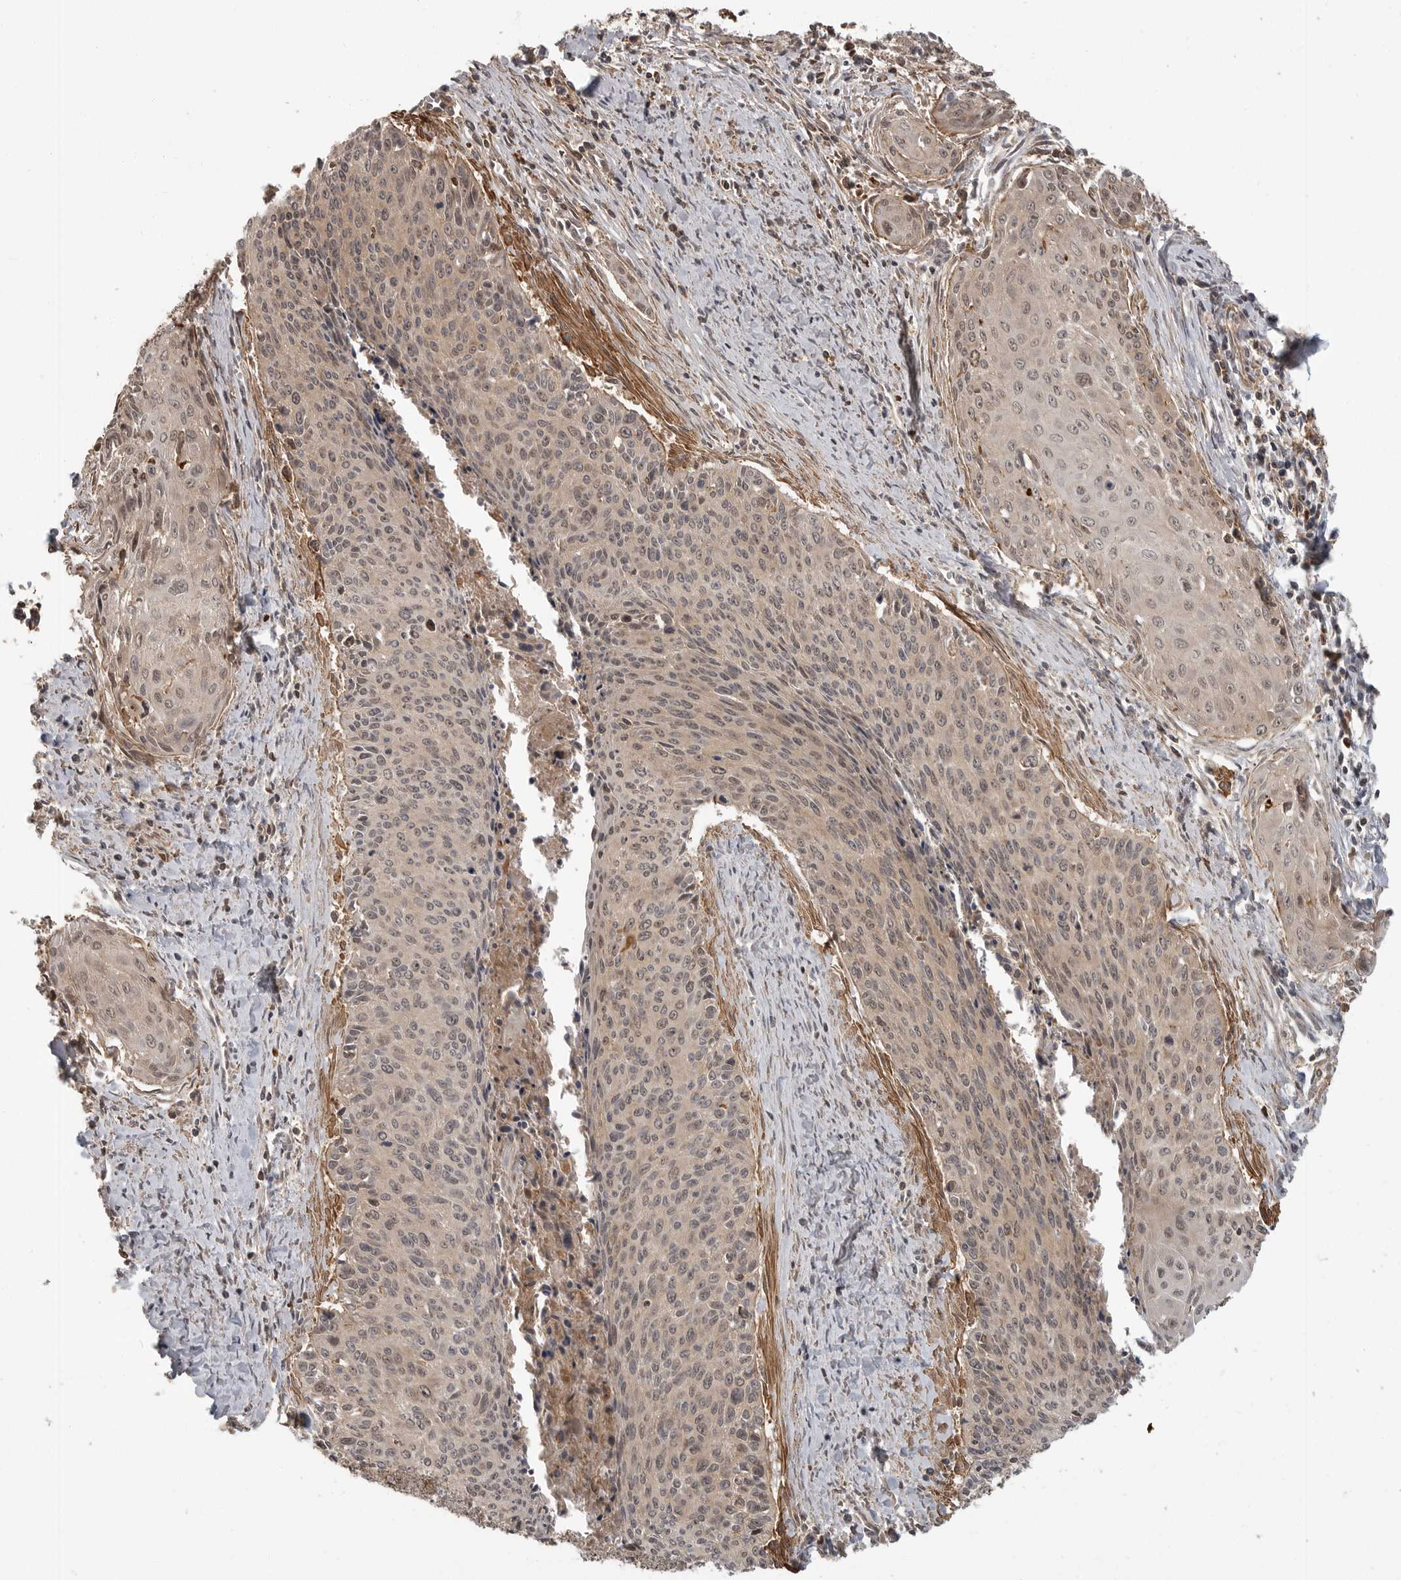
{"staining": {"intensity": "weak", "quantity": ">75%", "location": "cytoplasmic/membranous,nuclear"}, "tissue": "cervical cancer", "cell_type": "Tumor cells", "image_type": "cancer", "snomed": [{"axis": "morphology", "description": "Squamous cell carcinoma, NOS"}, {"axis": "topography", "description": "Cervix"}], "caption": "Squamous cell carcinoma (cervical) stained with immunohistochemistry (IHC) exhibits weak cytoplasmic/membranous and nuclear positivity in about >75% of tumor cells.", "gene": "ERN1", "patient": {"sex": "female", "age": 55}}